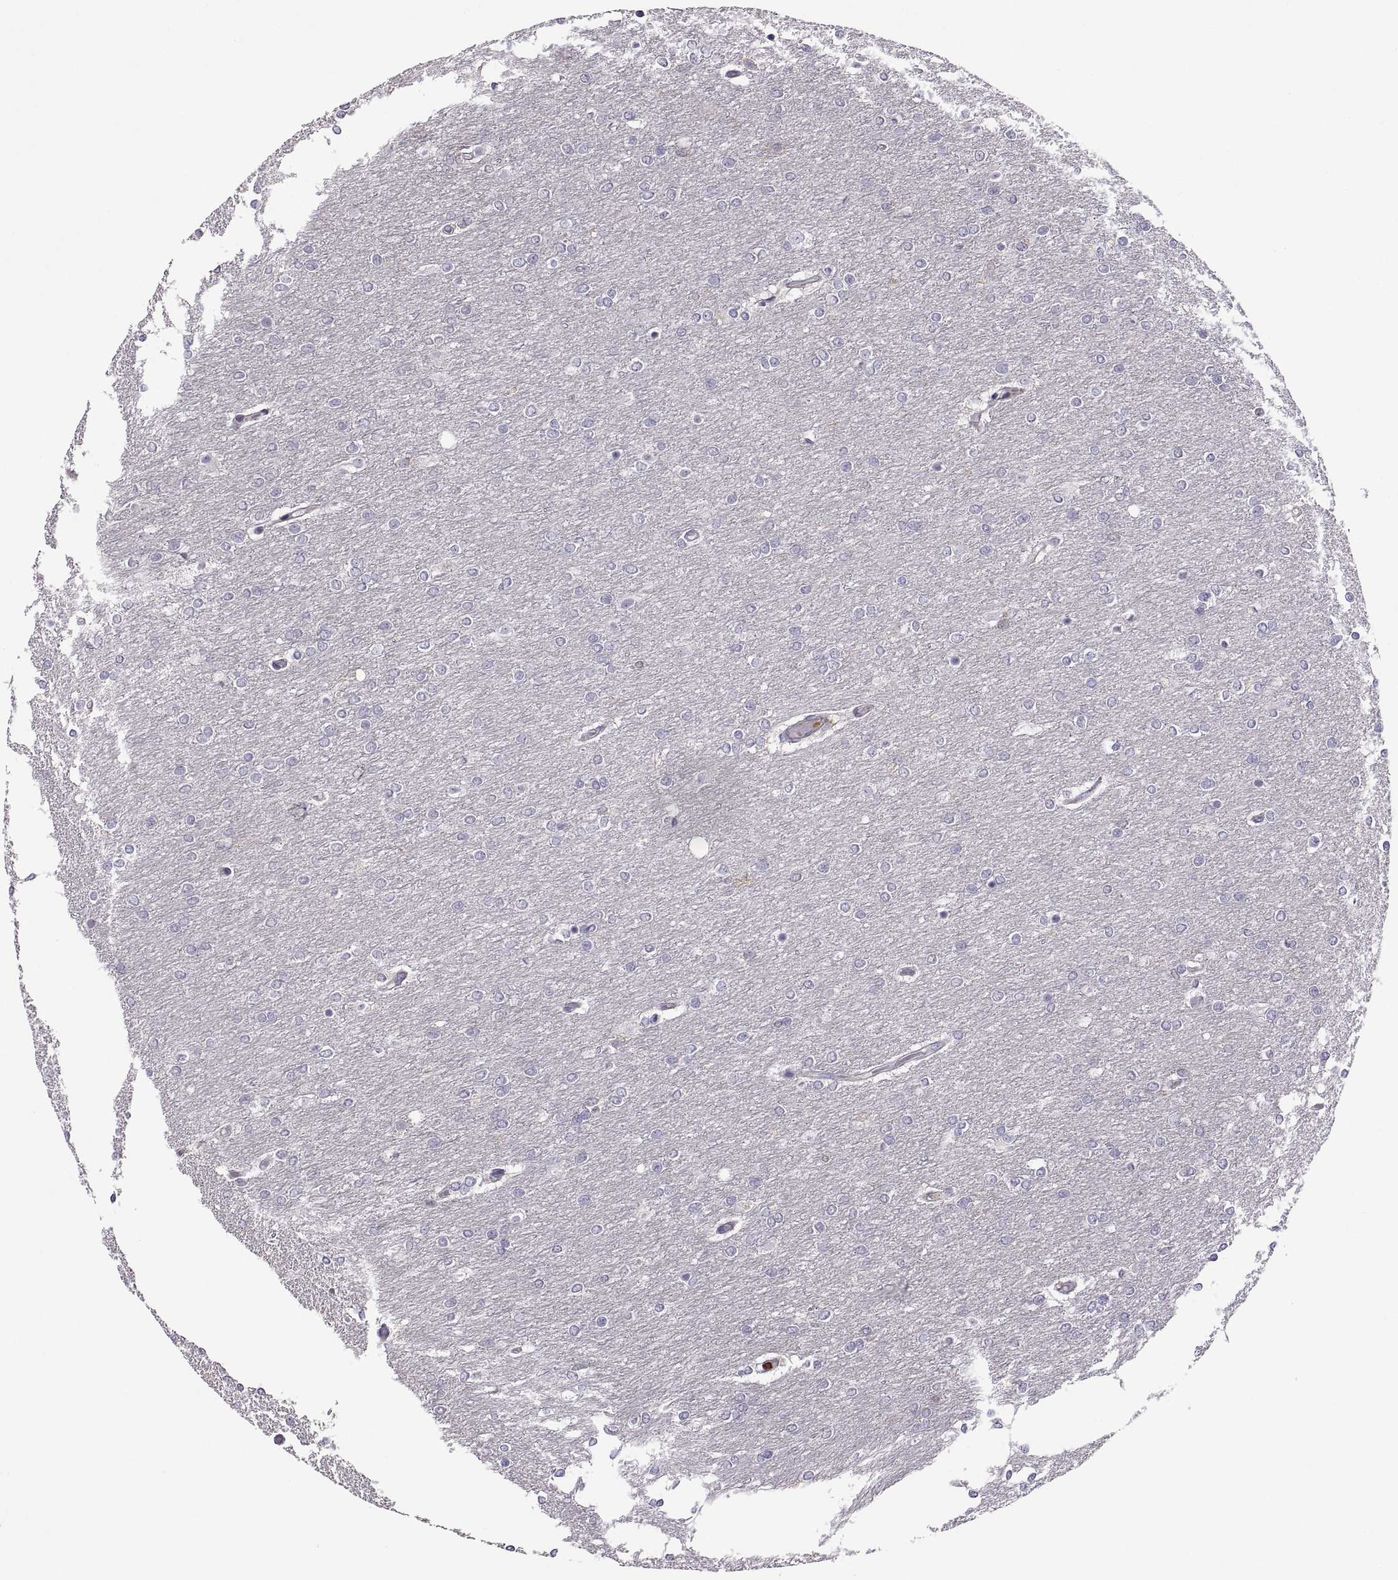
{"staining": {"intensity": "negative", "quantity": "none", "location": "none"}, "tissue": "glioma", "cell_type": "Tumor cells", "image_type": "cancer", "snomed": [{"axis": "morphology", "description": "Glioma, malignant, High grade"}, {"axis": "topography", "description": "Brain"}], "caption": "A high-resolution photomicrograph shows immunohistochemistry staining of malignant glioma (high-grade), which demonstrates no significant expression in tumor cells. Nuclei are stained in blue.", "gene": "SPATA32", "patient": {"sex": "female", "age": 61}}